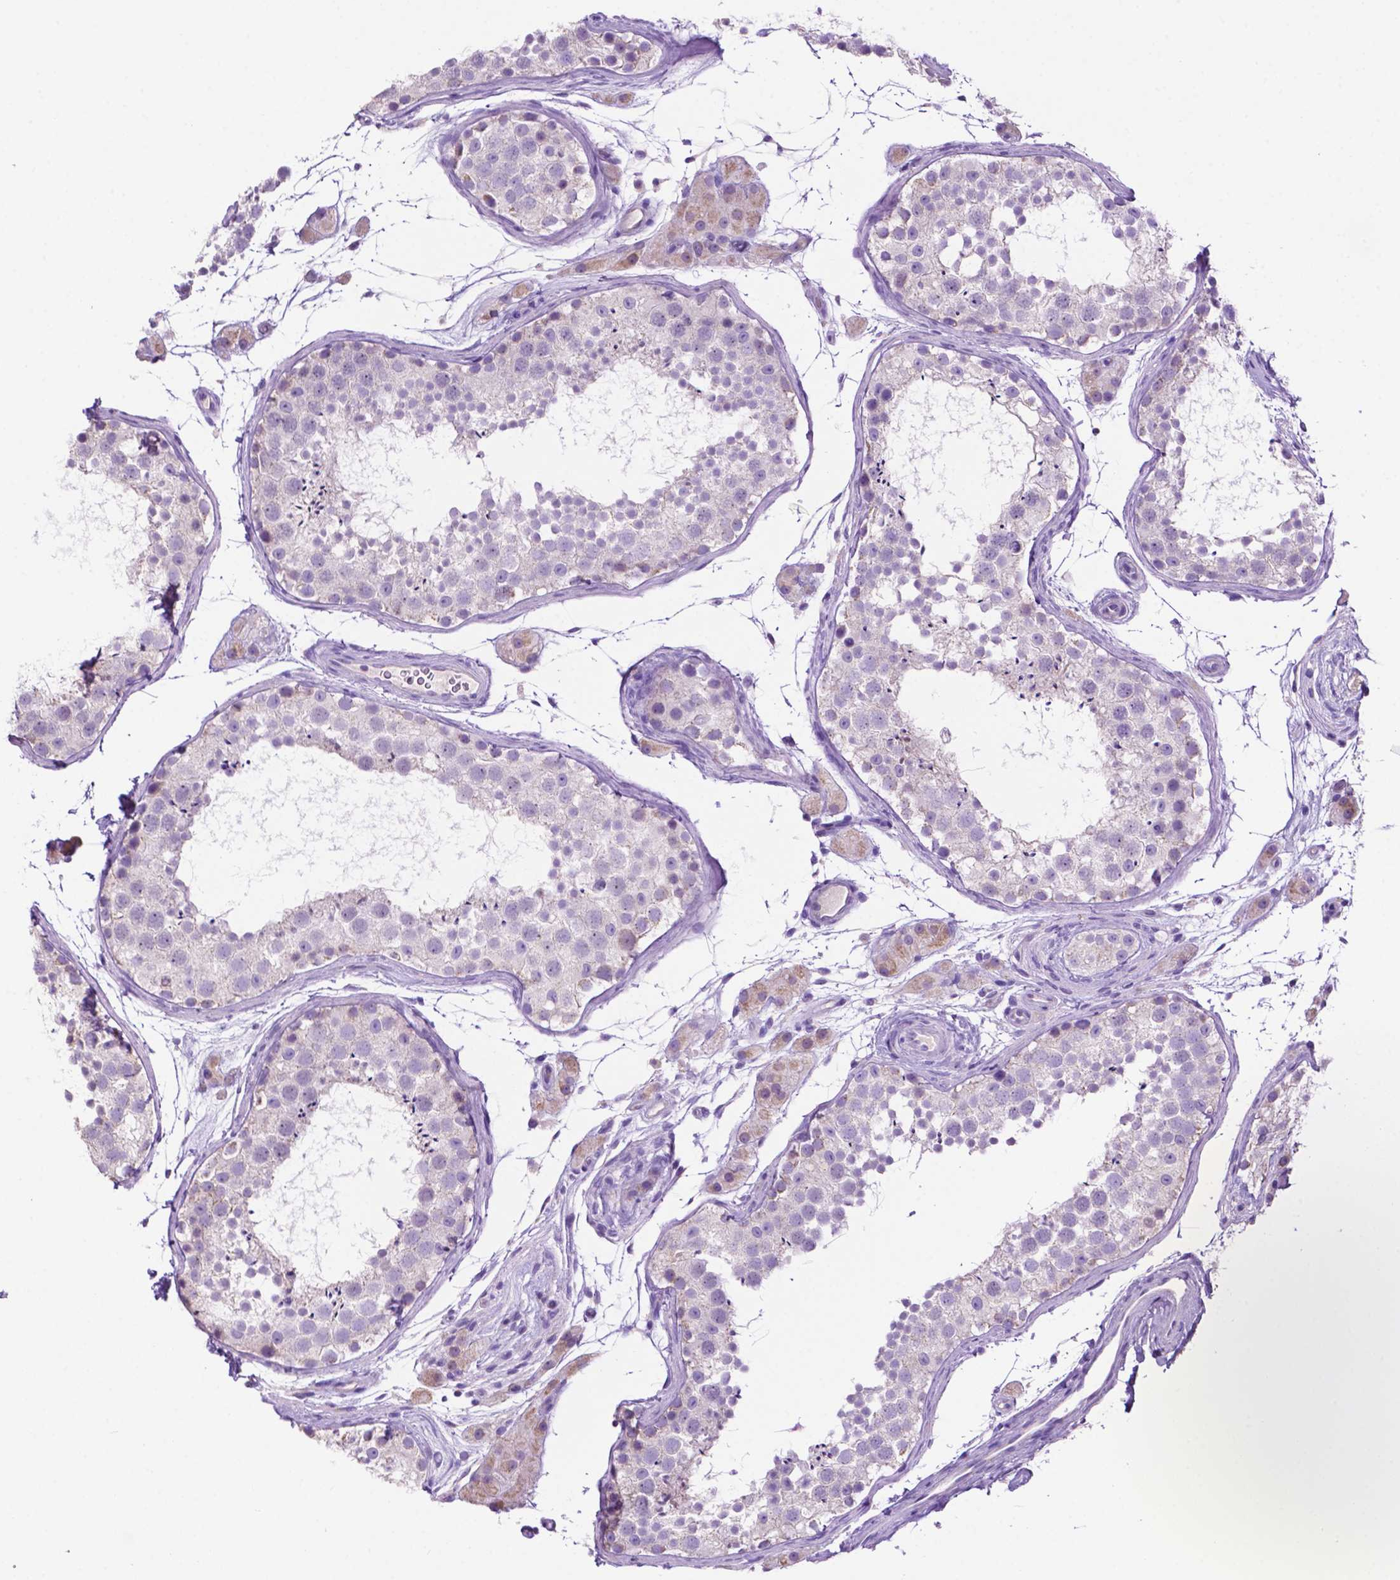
{"staining": {"intensity": "weak", "quantity": "<25%", "location": "cytoplasmic/membranous"}, "tissue": "testis", "cell_type": "Cells in seminiferous ducts", "image_type": "normal", "snomed": [{"axis": "morphology", "description": "Normal tissue, NOS"}, {"axis": "topography", "description": "Testis"}], "caption": "Cells in seminiferous ducts show no significant expression in benign testis. The staining was performed using DAB to visualize the protein expression in brown, while the nuclei were stained in blue with hematoxylin (Magnification: 20x).", "gene": "PHYHIP", "patient": {"sex": "male", "age": 41}}